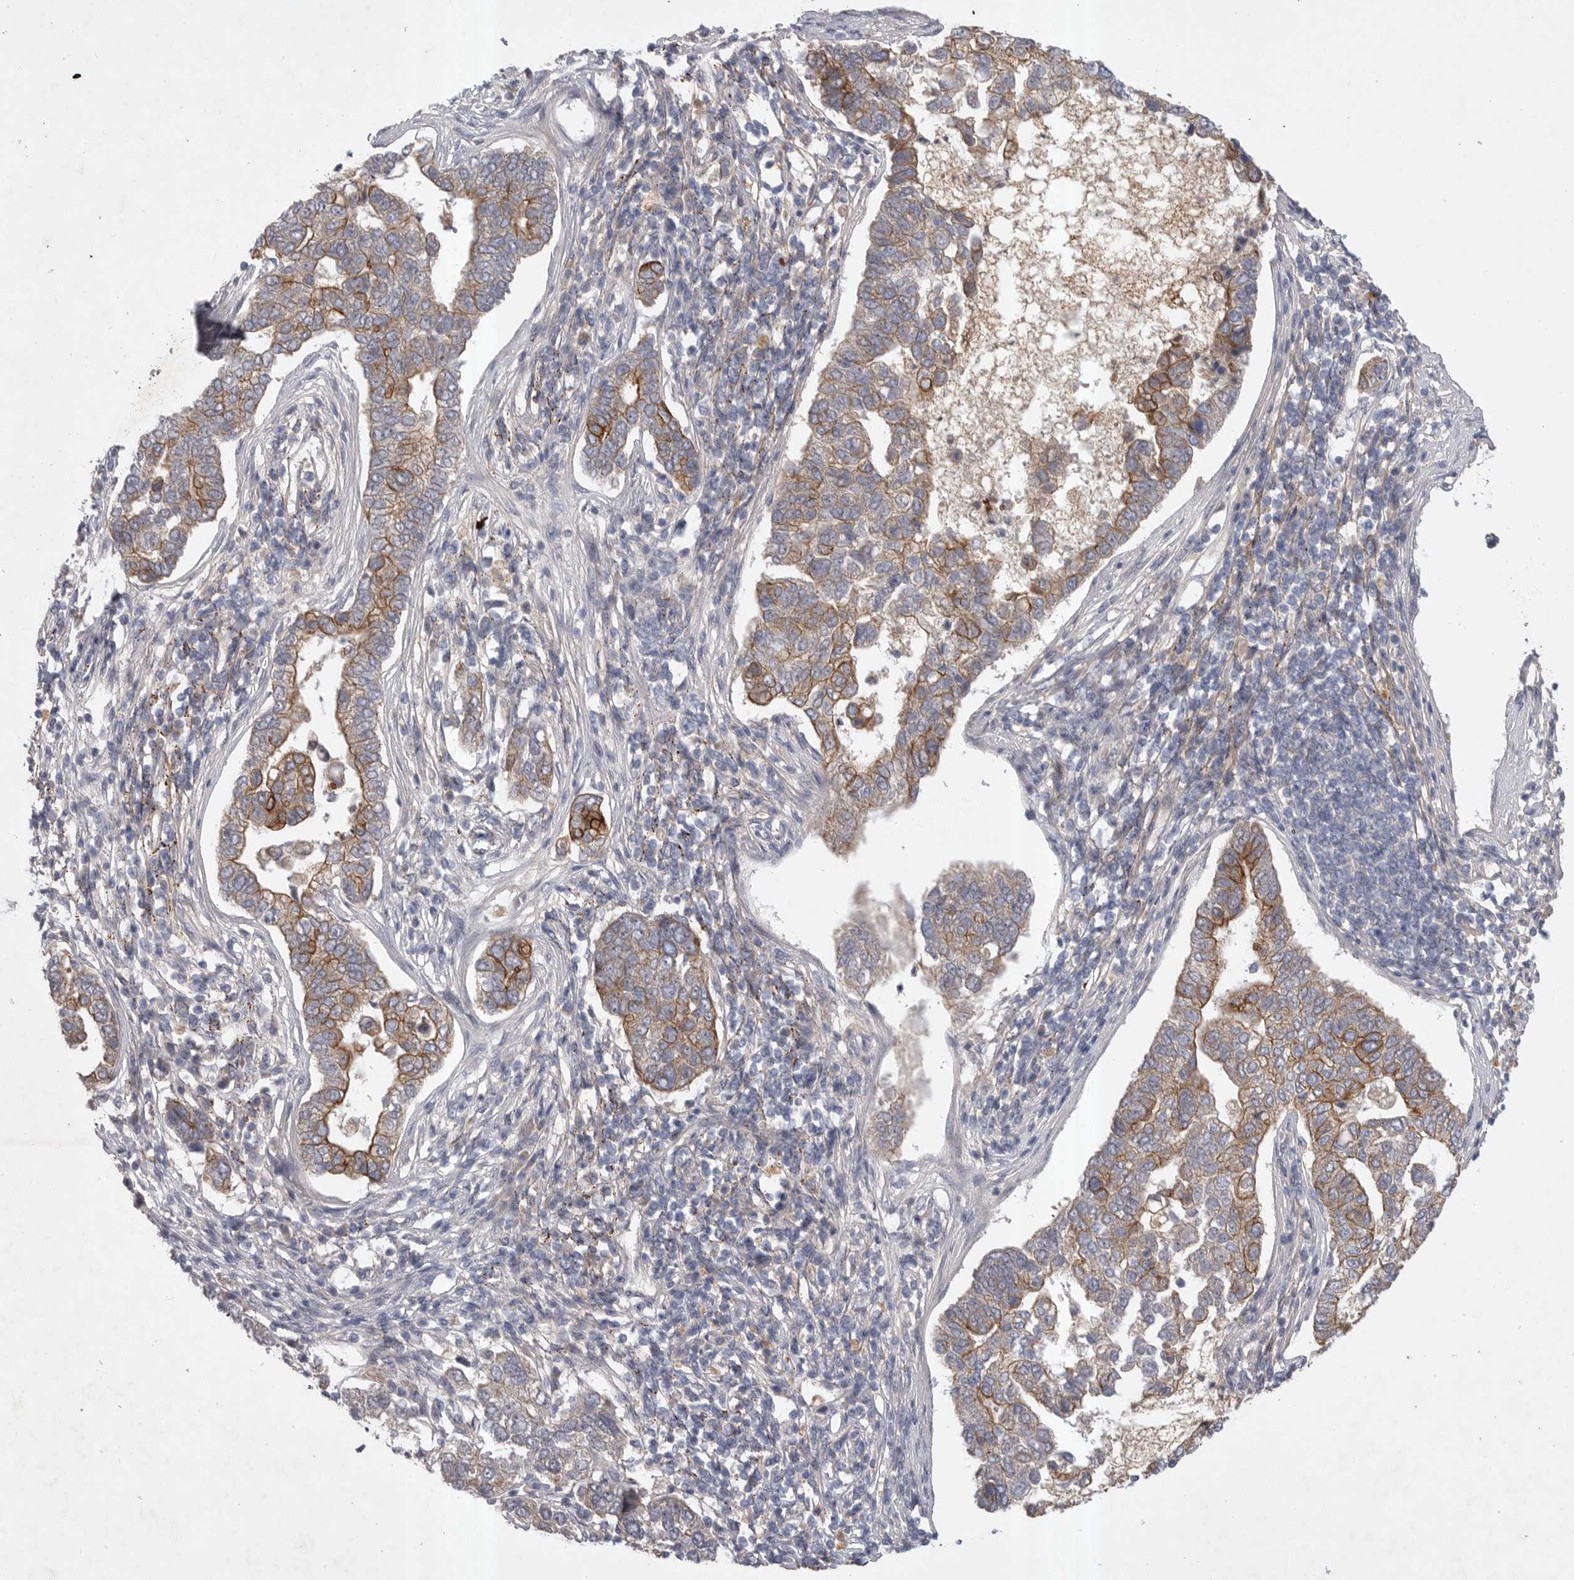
{"staining": {"intensity": "moderate", "quantity": "25%-75%", "location": "cytoplasmic/membranous"}, "tissue": "pancreatic cancer", "cell_type": "Tumor cells", "image_type": "cancer", "snomed": [{"axis": "morphology", "description": "Adenocarcinoma, NOS"}, {"axis": "topography", "description": "Pancreas"}], "caption": "The micrograph reveals staining of pancreatic adenocarcinoma, revealing moderate cytoplasmic/membranous protein positivity (brown color) within tumor cells.", "gene": "DHDDS", "patient": {"sex": "female", "age": 61}}